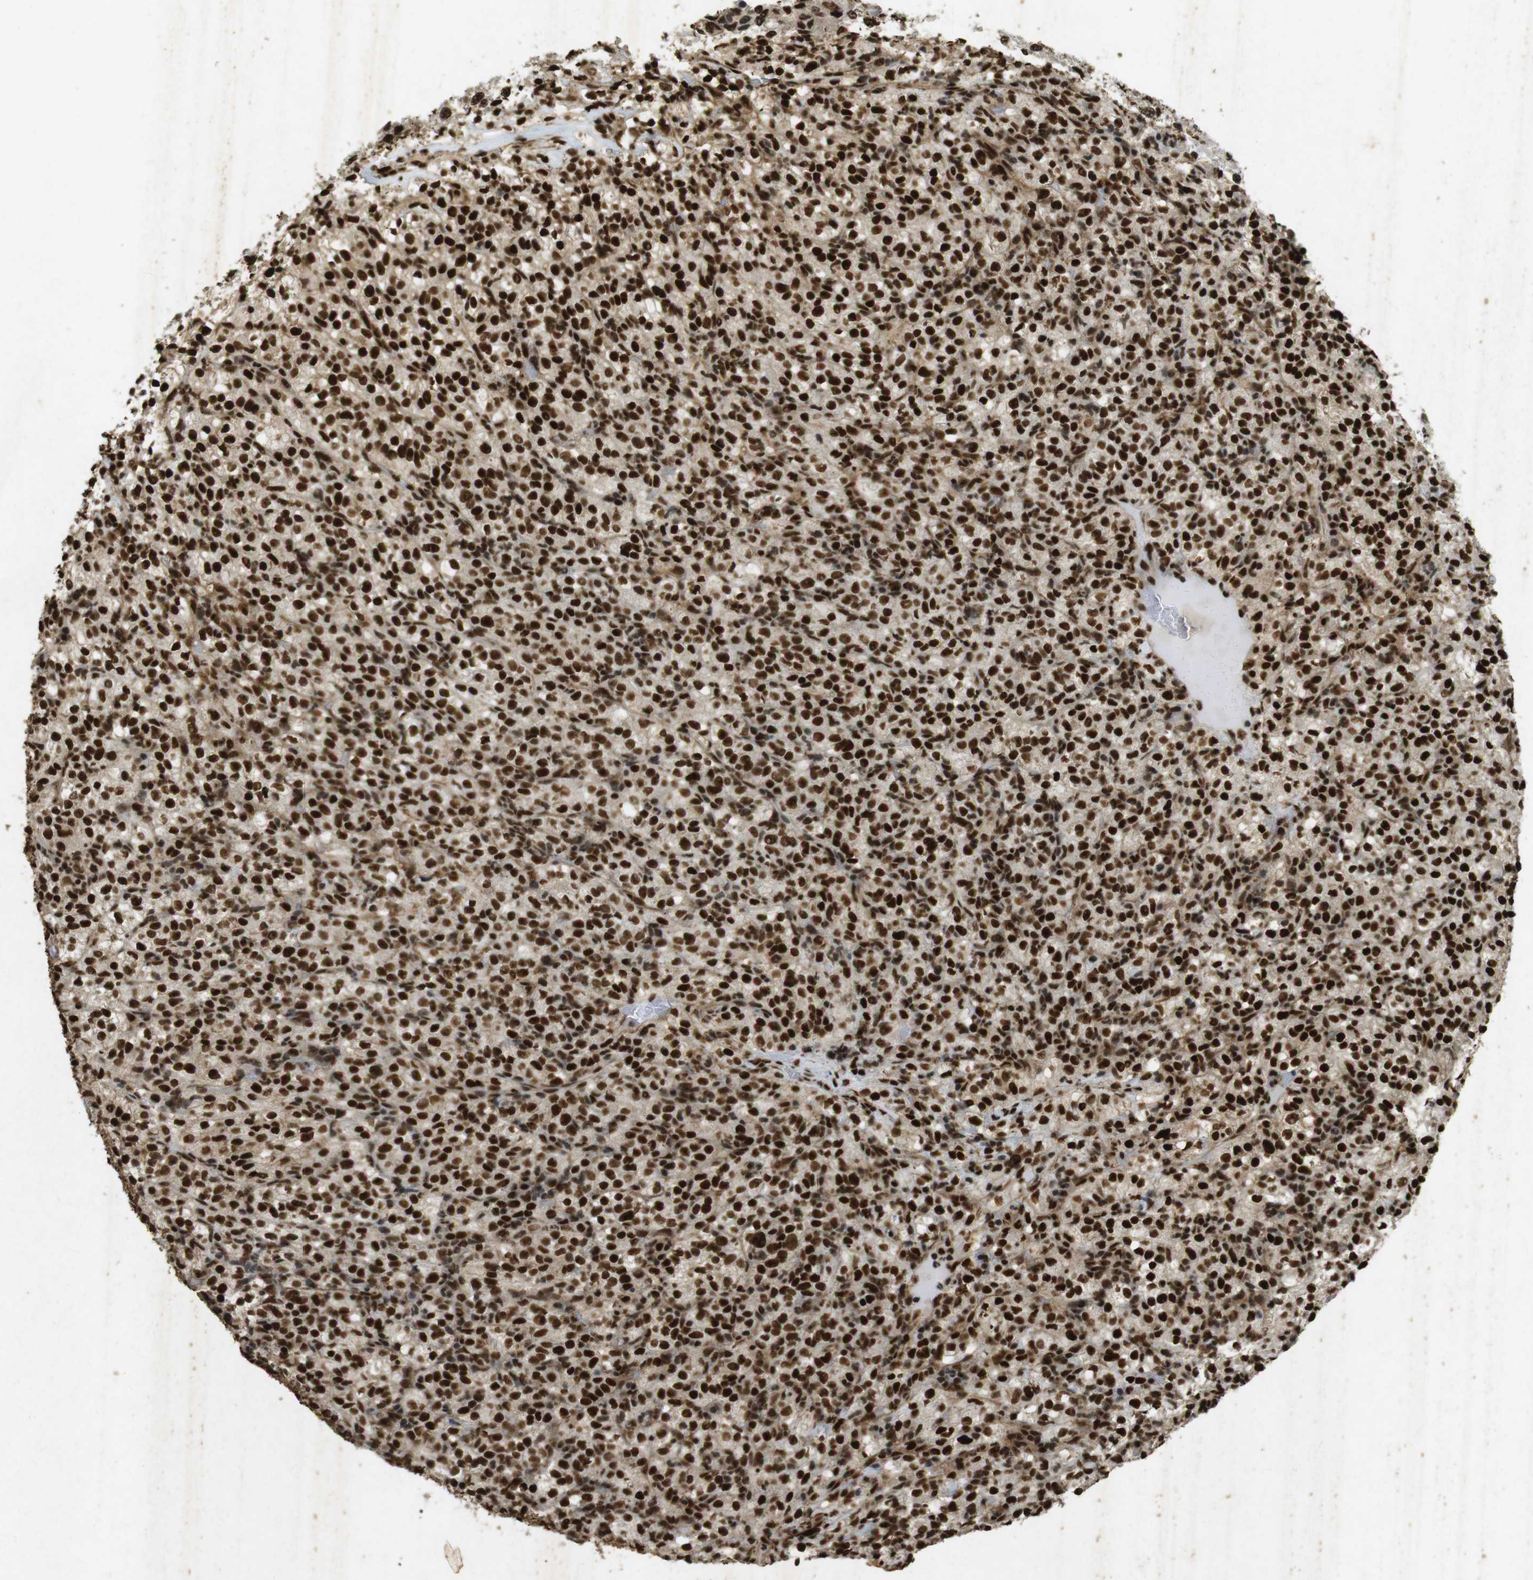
{"staining": {"intensity": "strong", "quantity": ">75%", "location": "cytoplasmic/membranous,nuclear"}, "tissue": "renal cancer", "cell_type": "Tumor cells", "image_type": "cancer", "snomed": [{"axis": "morphology", "description": "Normal tissue, NOS"}, {"axis": "morphology", "description": "Adenocarcinoma, NOS"}, {"axis": "topography", "description": "Kidney"}], "caption": "Strong cytoplasmic/membranous and nuclear staining for a protein is appreciated in about >75% of tumor cells of renal cancer (adenocarcinoma) using IHC.", "gene": "GATA4", "patient": {"sex": "female", "age": 72}}